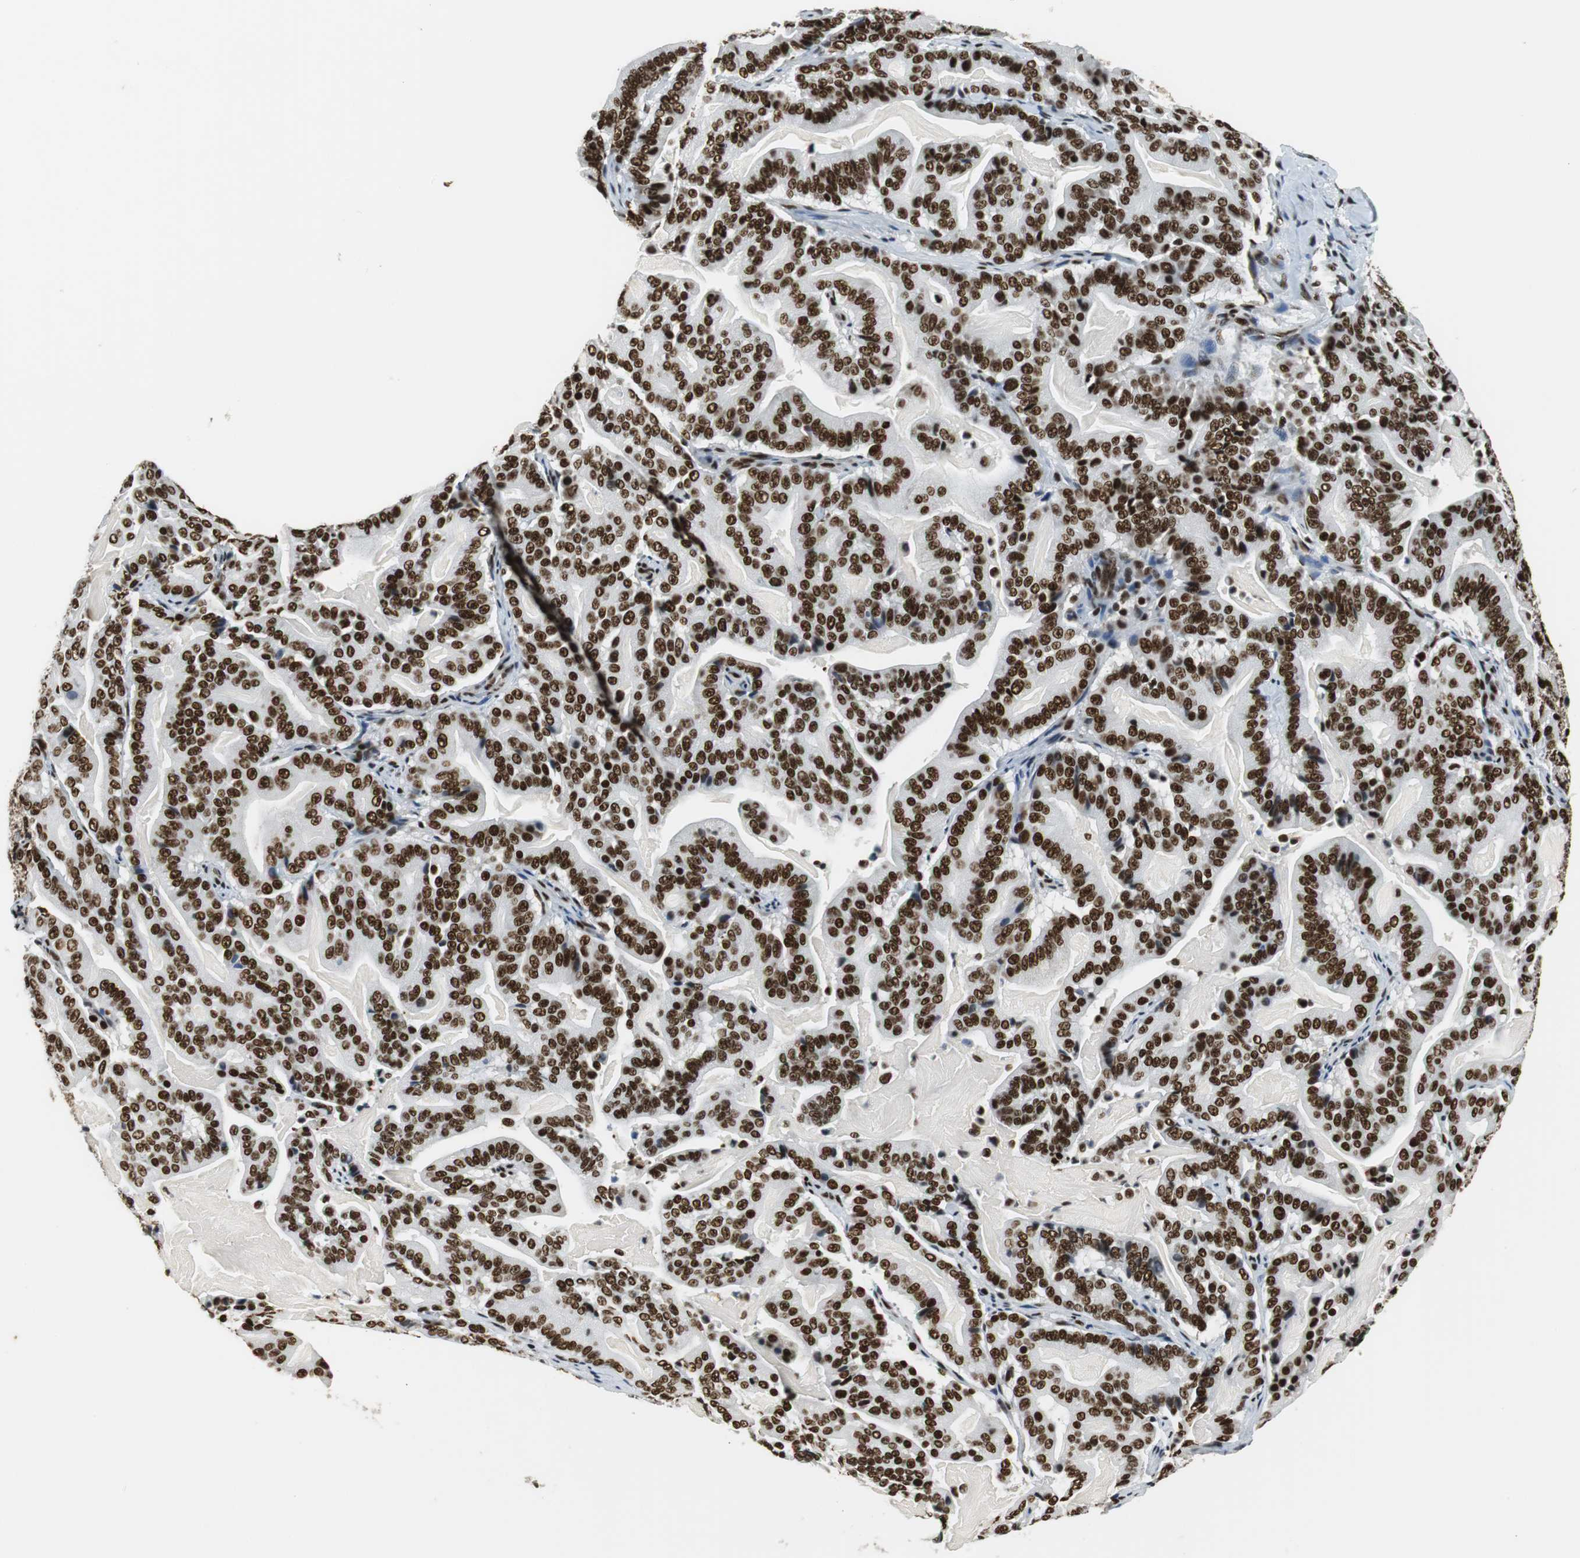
{"staining": {"intensity": "strong", "quantity": ">75%", "location": "nuclear"}, "tissue": "pancreatic cancer", "cell_type": "Tumor cells", "image_type": "cancer", "snomed": [{"axis": "morphology", "description": "Adenocarcinoma, NOS"}, {"axis": "topography", "description": "Pancreas"}], "caption": "An IHC micrograph of neoplastic tissue is shown. Protein staining in brown shows strong nuclear positivity in pancreatic cancer (adenocarcinoma) within tumor cells. (Brightfield microscopy of DAB IHC at high magnification).", "gene": "PRKDC", "patient": {"sex": "male", "age": 63}}